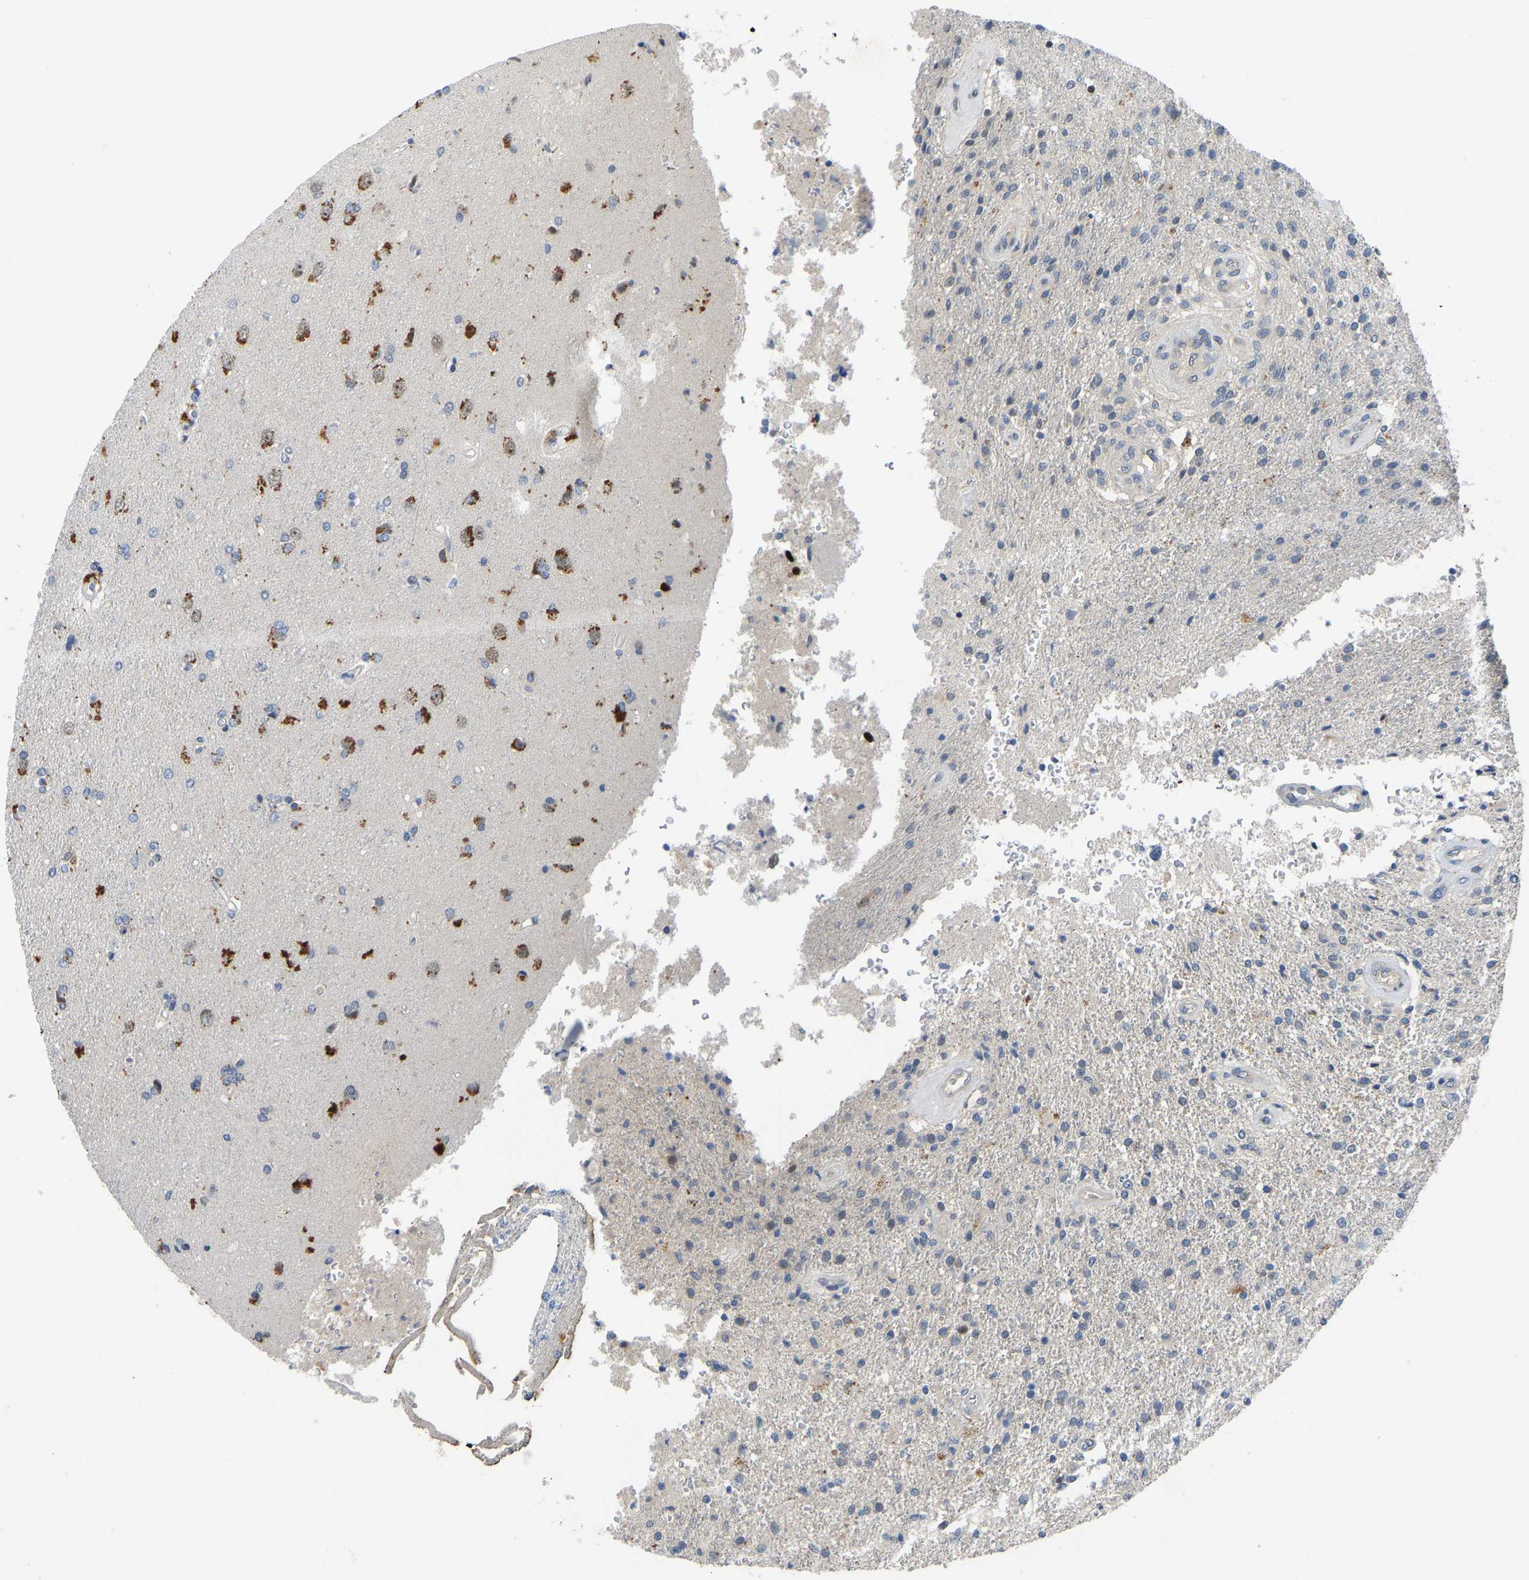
{"staining": {"intensity": "moderate", "quantity": "25%-75%", "location": "cytoplasmic/membranous,nuclear"}, "tissue": "glioma", "cell_type": "Tumor cells", "image_type": "cancer", "snomed": [{"axis": "morphology", "description": "Normal tissue, NOS"}, {"axis": "morphology", "description": "Glioma, malignant, High grade"}, {"axis": "topography", "description": "Cerebral cortex"}], "caption": "Malignant high-grade glioma tissue demonstrates moderate cytoplasmic/membranous and nuclear positivity in approximately 25%-75% of tumor cells", "gene": "ZNF251", "patient": {"sex": "male", "age": 77}}